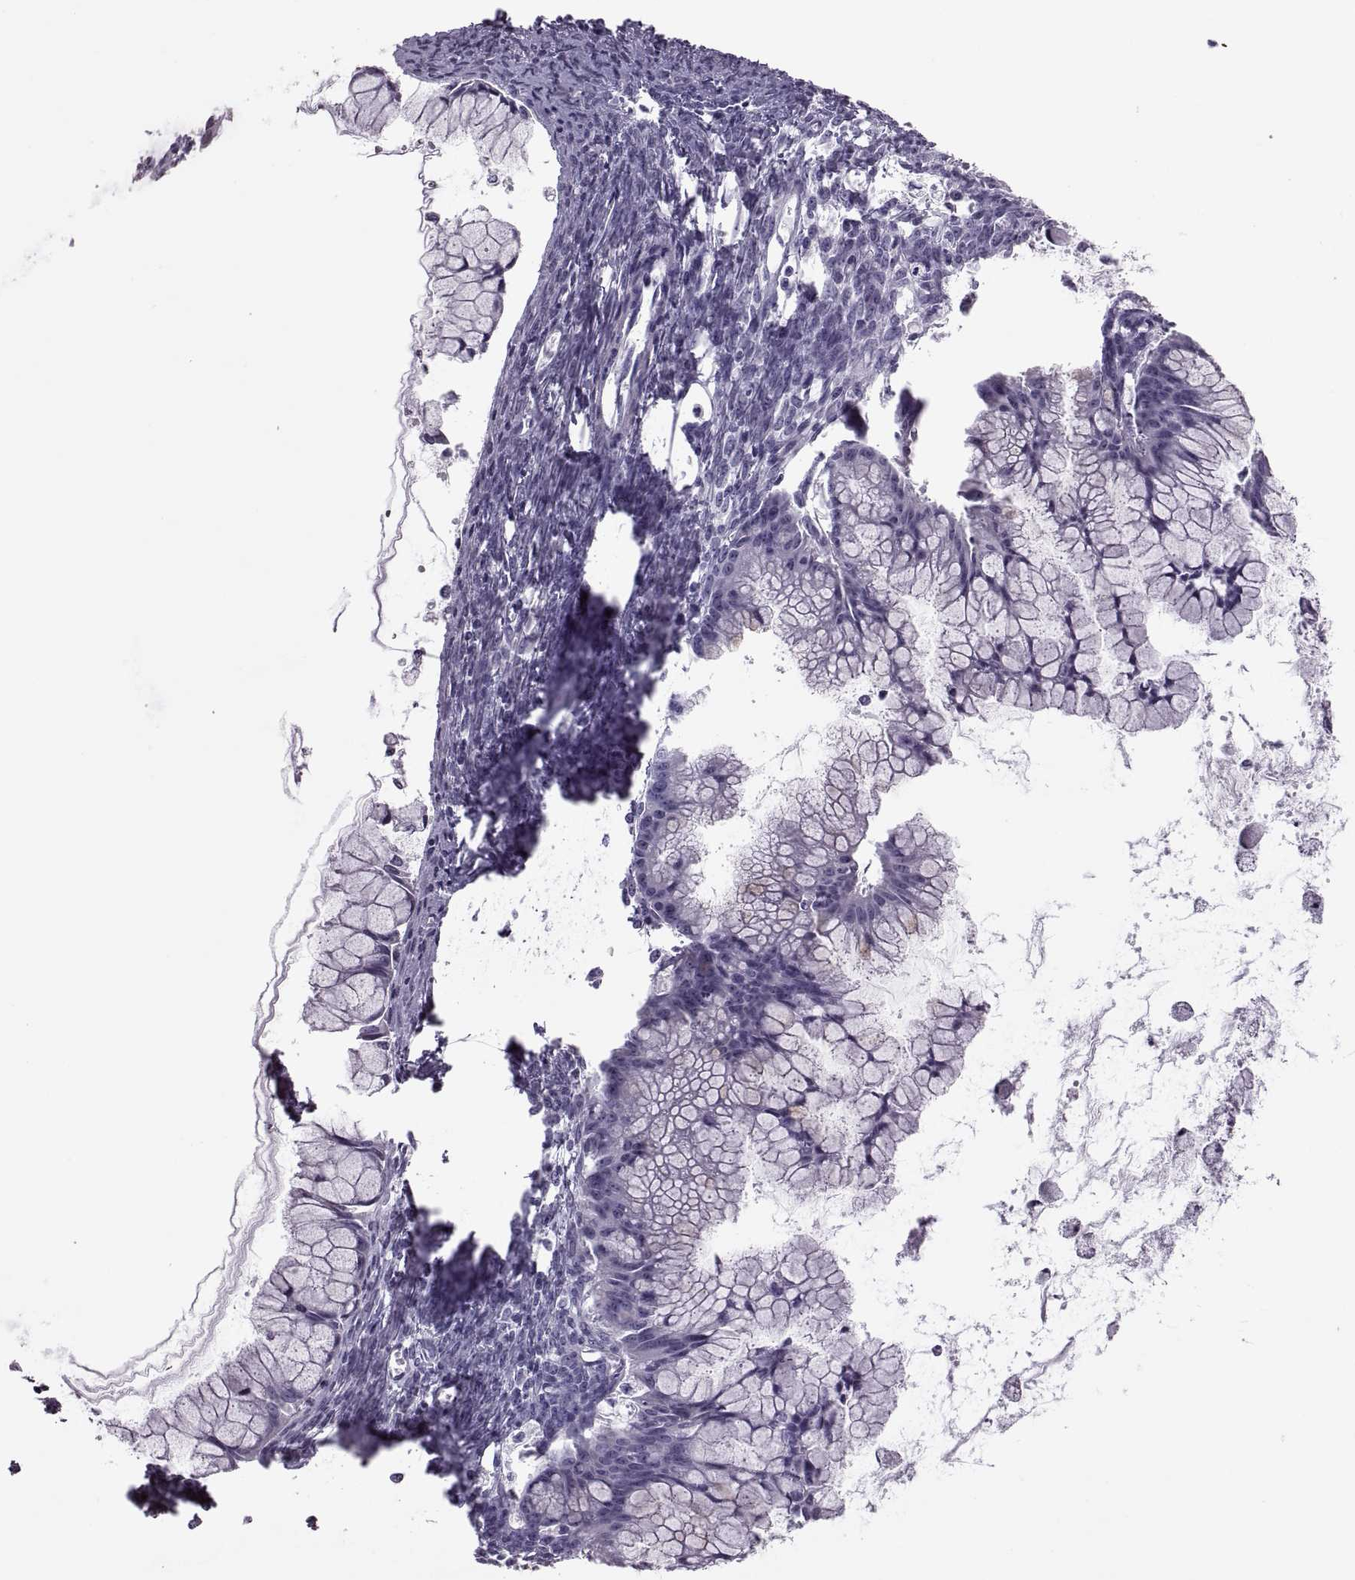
{"staining": {"intensity": "negative", "quantity": "none", "location": "none"}, "tissue": "ovarian cancer", "cell_type": "Tumor cells", "image_type": "cancer", "snomed": [{"axis": "morphology", "description": "Cystadenocarcinoma, mucinous, NOS"}, {"axis": "topography", "description": "Ovary"}], "caption": "This histopathology image is of ovarian cancer stained with immunohistochemistry to label a protein in brown with the nuclei are counter-stained blue. There is no expression in tumor cells.", "gene": "ODF3", "patient": {"sex": "female", "age": 41}}